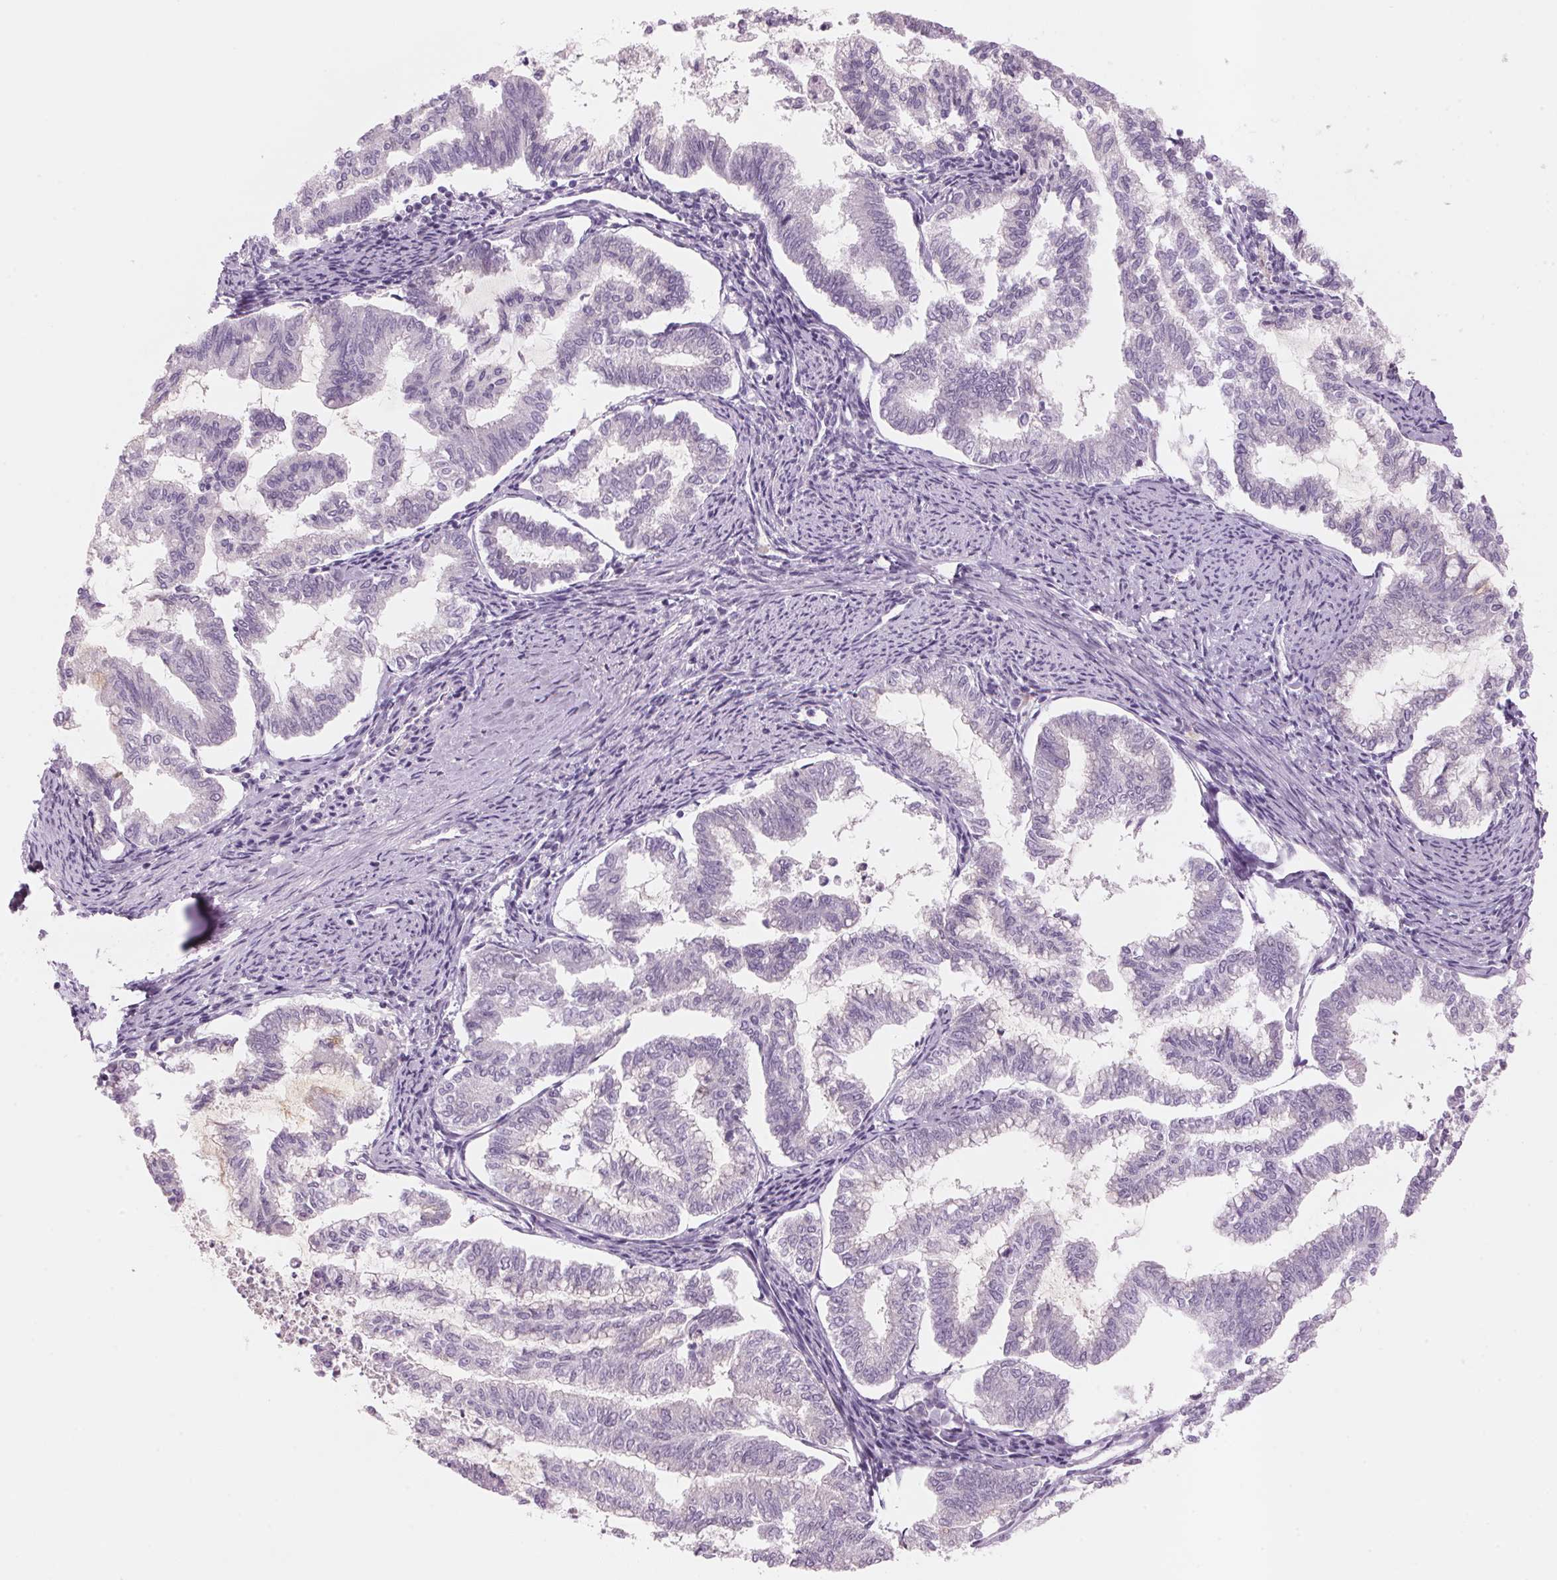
{"staining": {"intensity": "negative", "quantity": "none", "location": "none"}, "tissue": "endometrial cancer", "cell_type": "Tumor cells", "image_type": "cancer", "snomed": [{"axis": "morphology", "description": "Adenocarcinoma, NOS"}, {"axis": "topography", "description": "Endometrium"}], "caption": "A high-resolution histopathology image shows immunohistochemistry (IHC) staining of adenocarcinoma (endometrial), which shows no significant positivity in tumor cells. (DAB (3,3'-diaminobenzidine) immunohistochemistry (IHC), high magnification).", "gene": "ADAM20", "patient": {"sex": "female", "age": 79}}